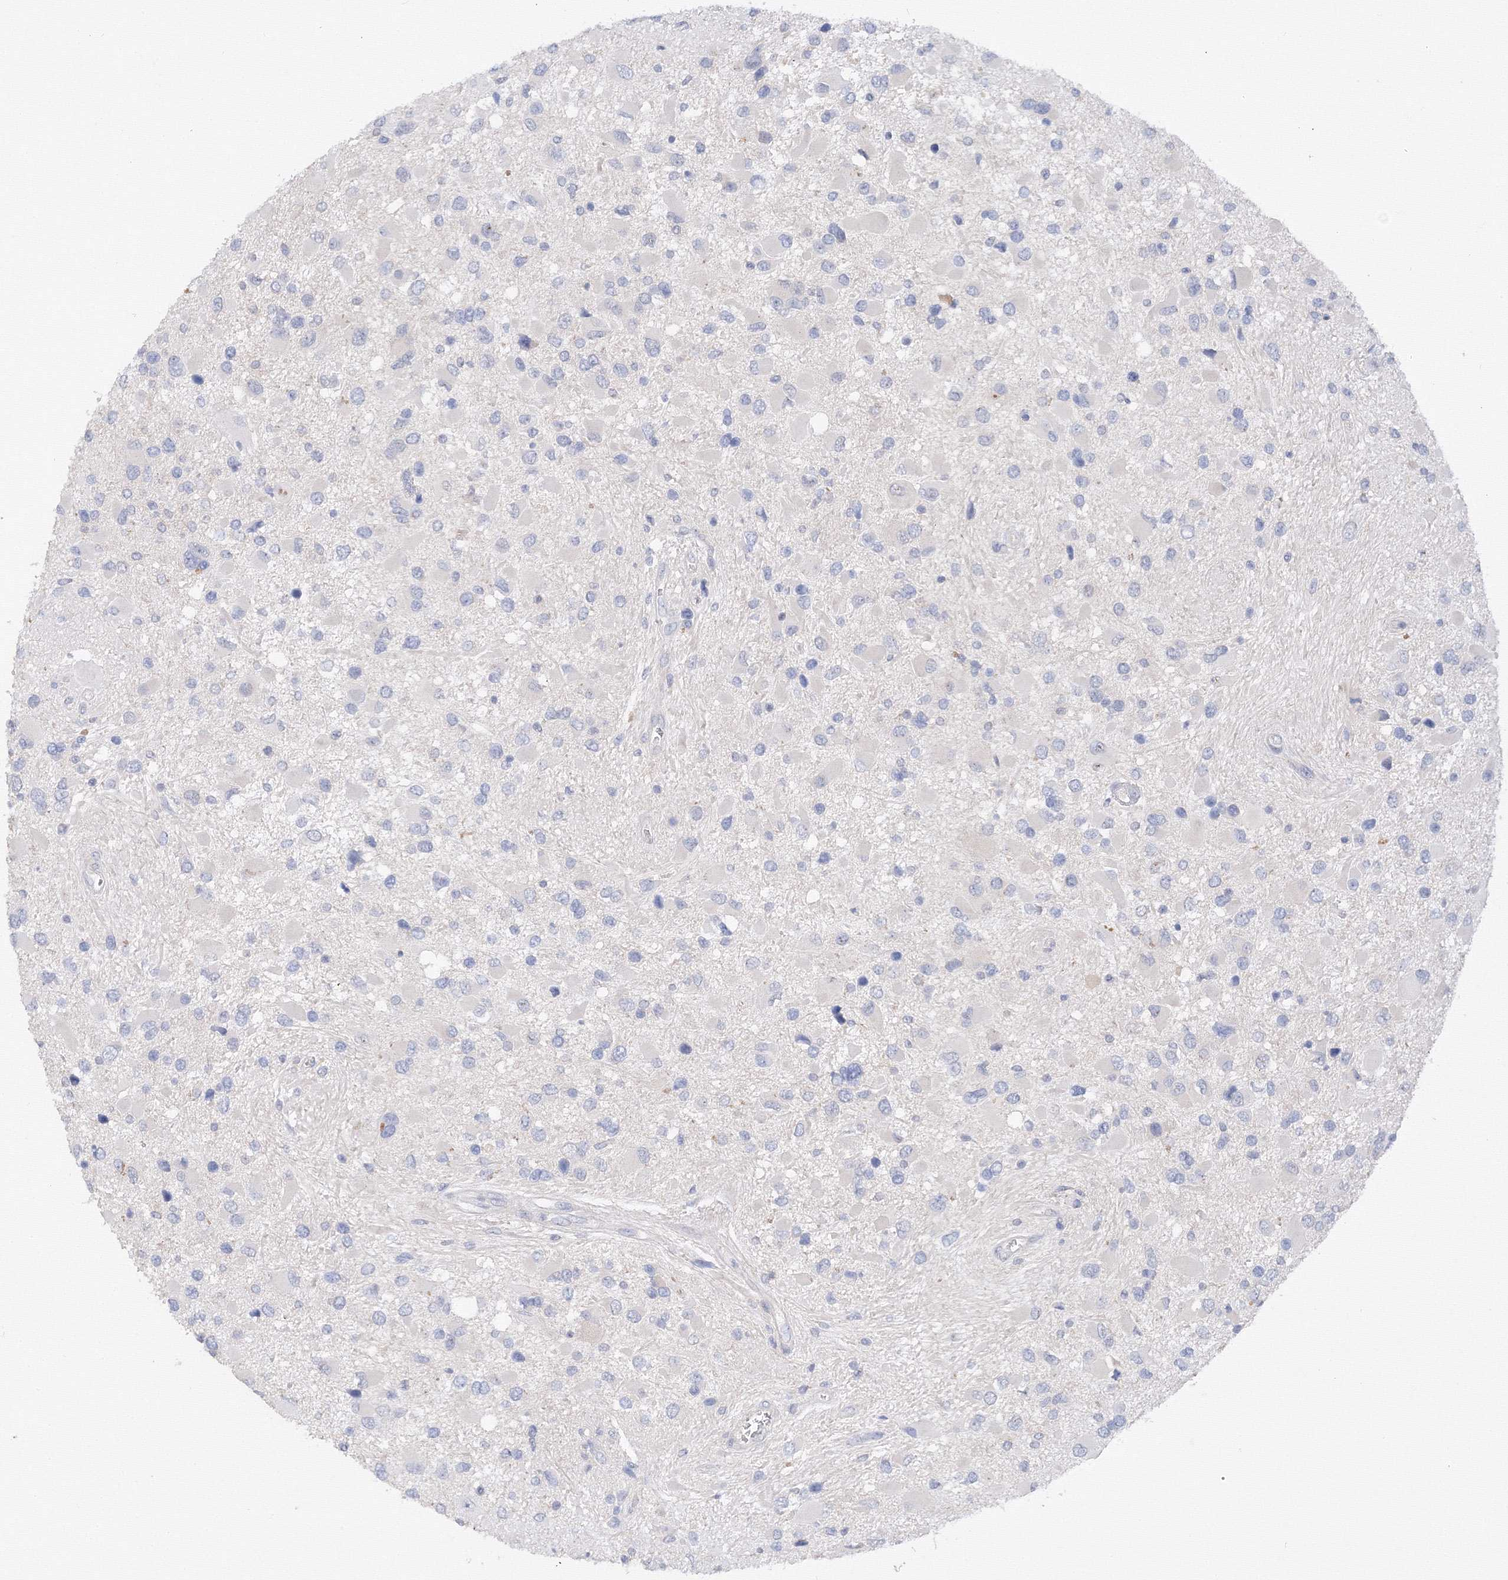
{"staining": {"intensity": "negative", "quantity": "none", "location": "none"}, "tissue": "glioma", "cell_type": "Tumor cells", "image_type": "cancer", "snomed": [{"axis": "morphology", "description": "Glioma, malignant, High grade"}, {"axis": "topography", "description": "Brain"}], "caption": "This is a histopathology image of immunohistochemistry staining of glioma, which shows no staining in tumor cells.", "gene": "DIS3L2", "patient": {"sex": "male", "age": 53}}